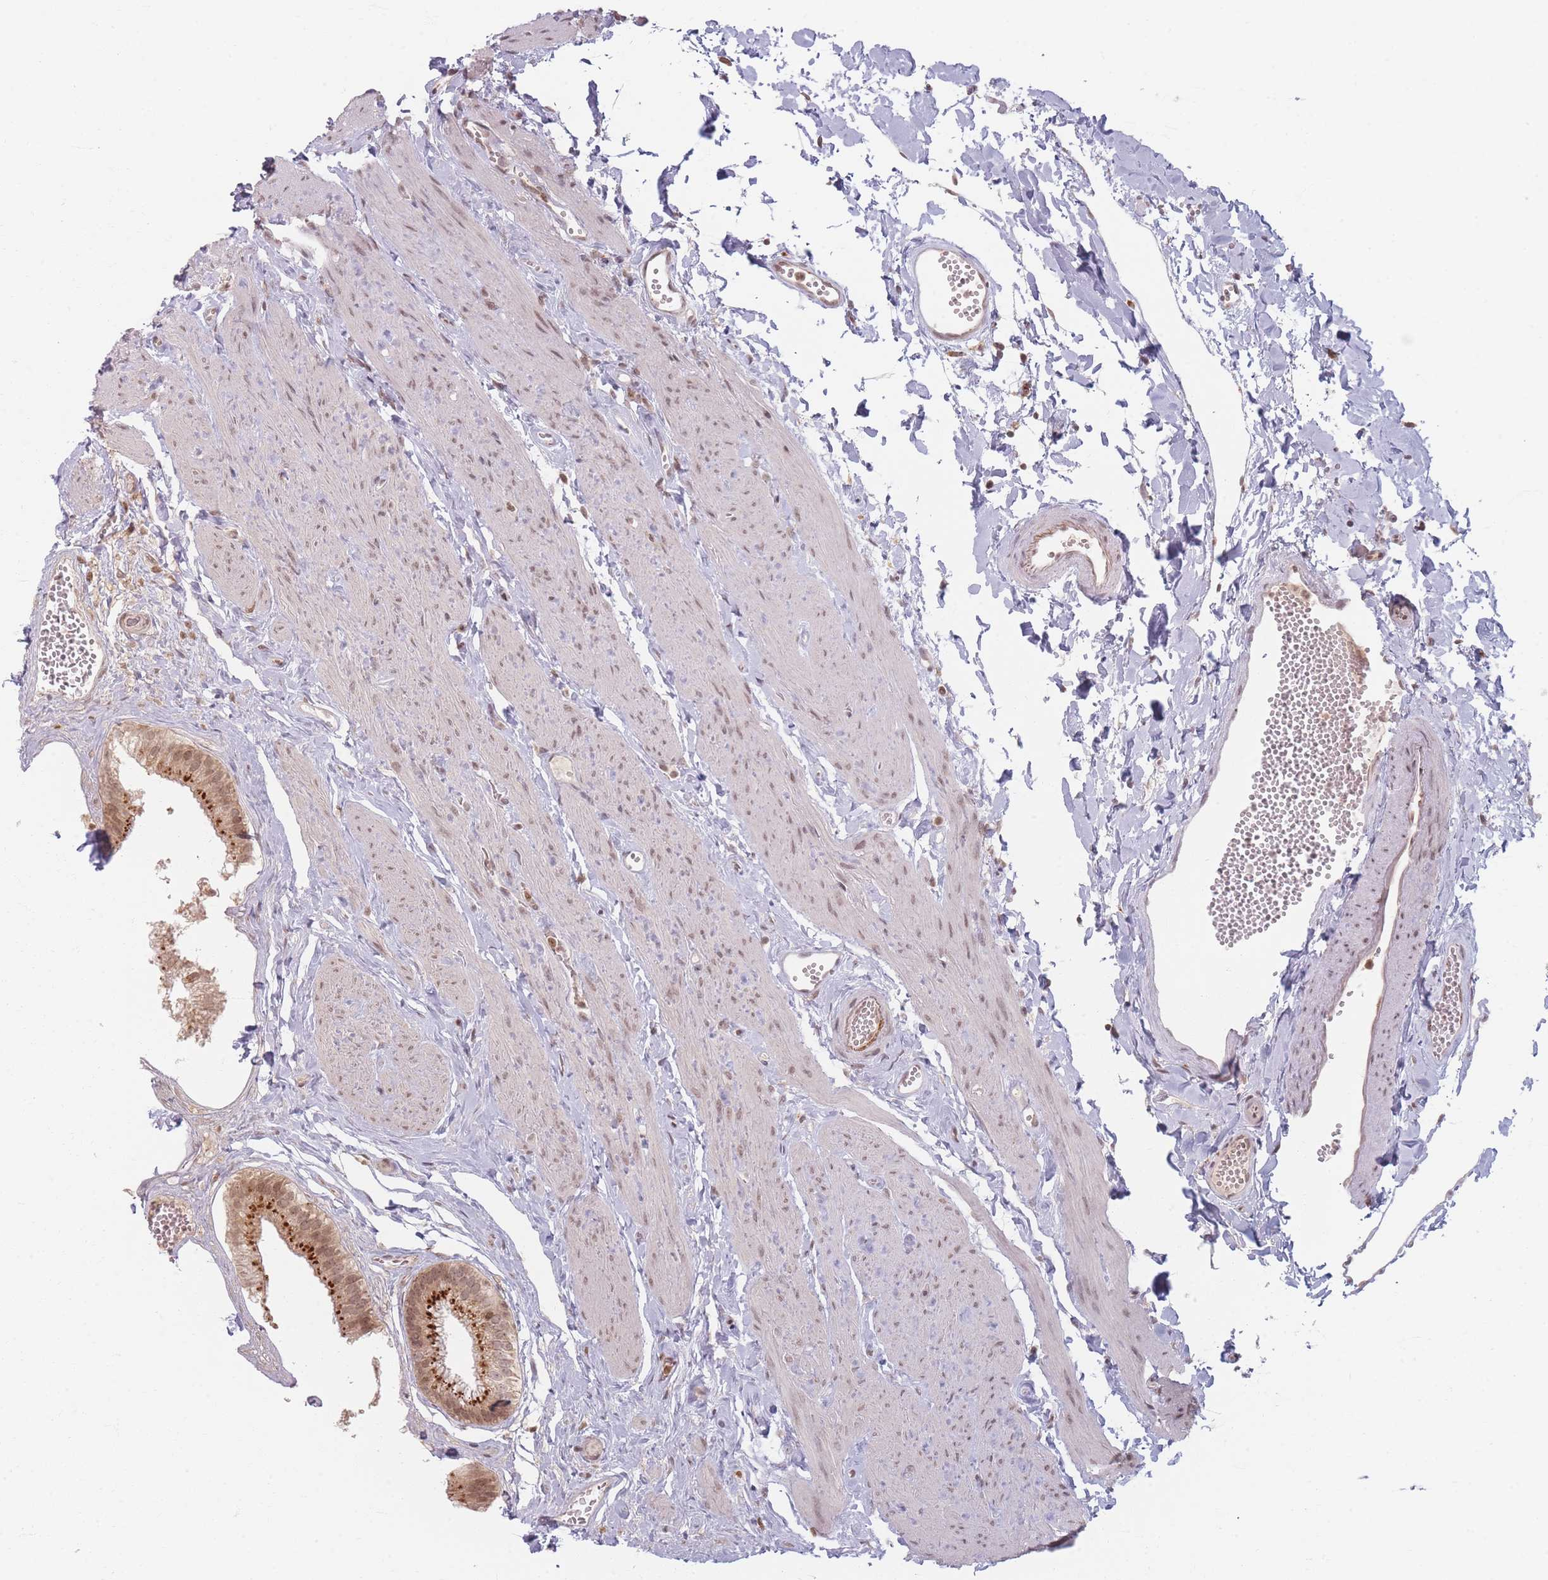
{"staining": {"intensity": "strong", "quantity": ">75%", "location": "cytoplasmic/membranous,nuclear"}, "tissue": "gallbladder", "cell_type": "Glandular cells", "image_type": "normal", "snomed": [{"axis": "morphology", "description": "Normal tissue, NOS"}, {"axis": "topography", "description": "Gallbladder"}], "caption": "Gallbladder stained with DAB IHC exhibits high levels of strong cytoplasmic/membranous,nuclear expression in approximately >75% of glandular cells. The protein of interest is stained brown, and the nuclei are stained in blue (DAB IHC with brightfield microscopy, high magnification).", "gene": "SPATA45", "patient": {"sex": "female", "age": 54}}